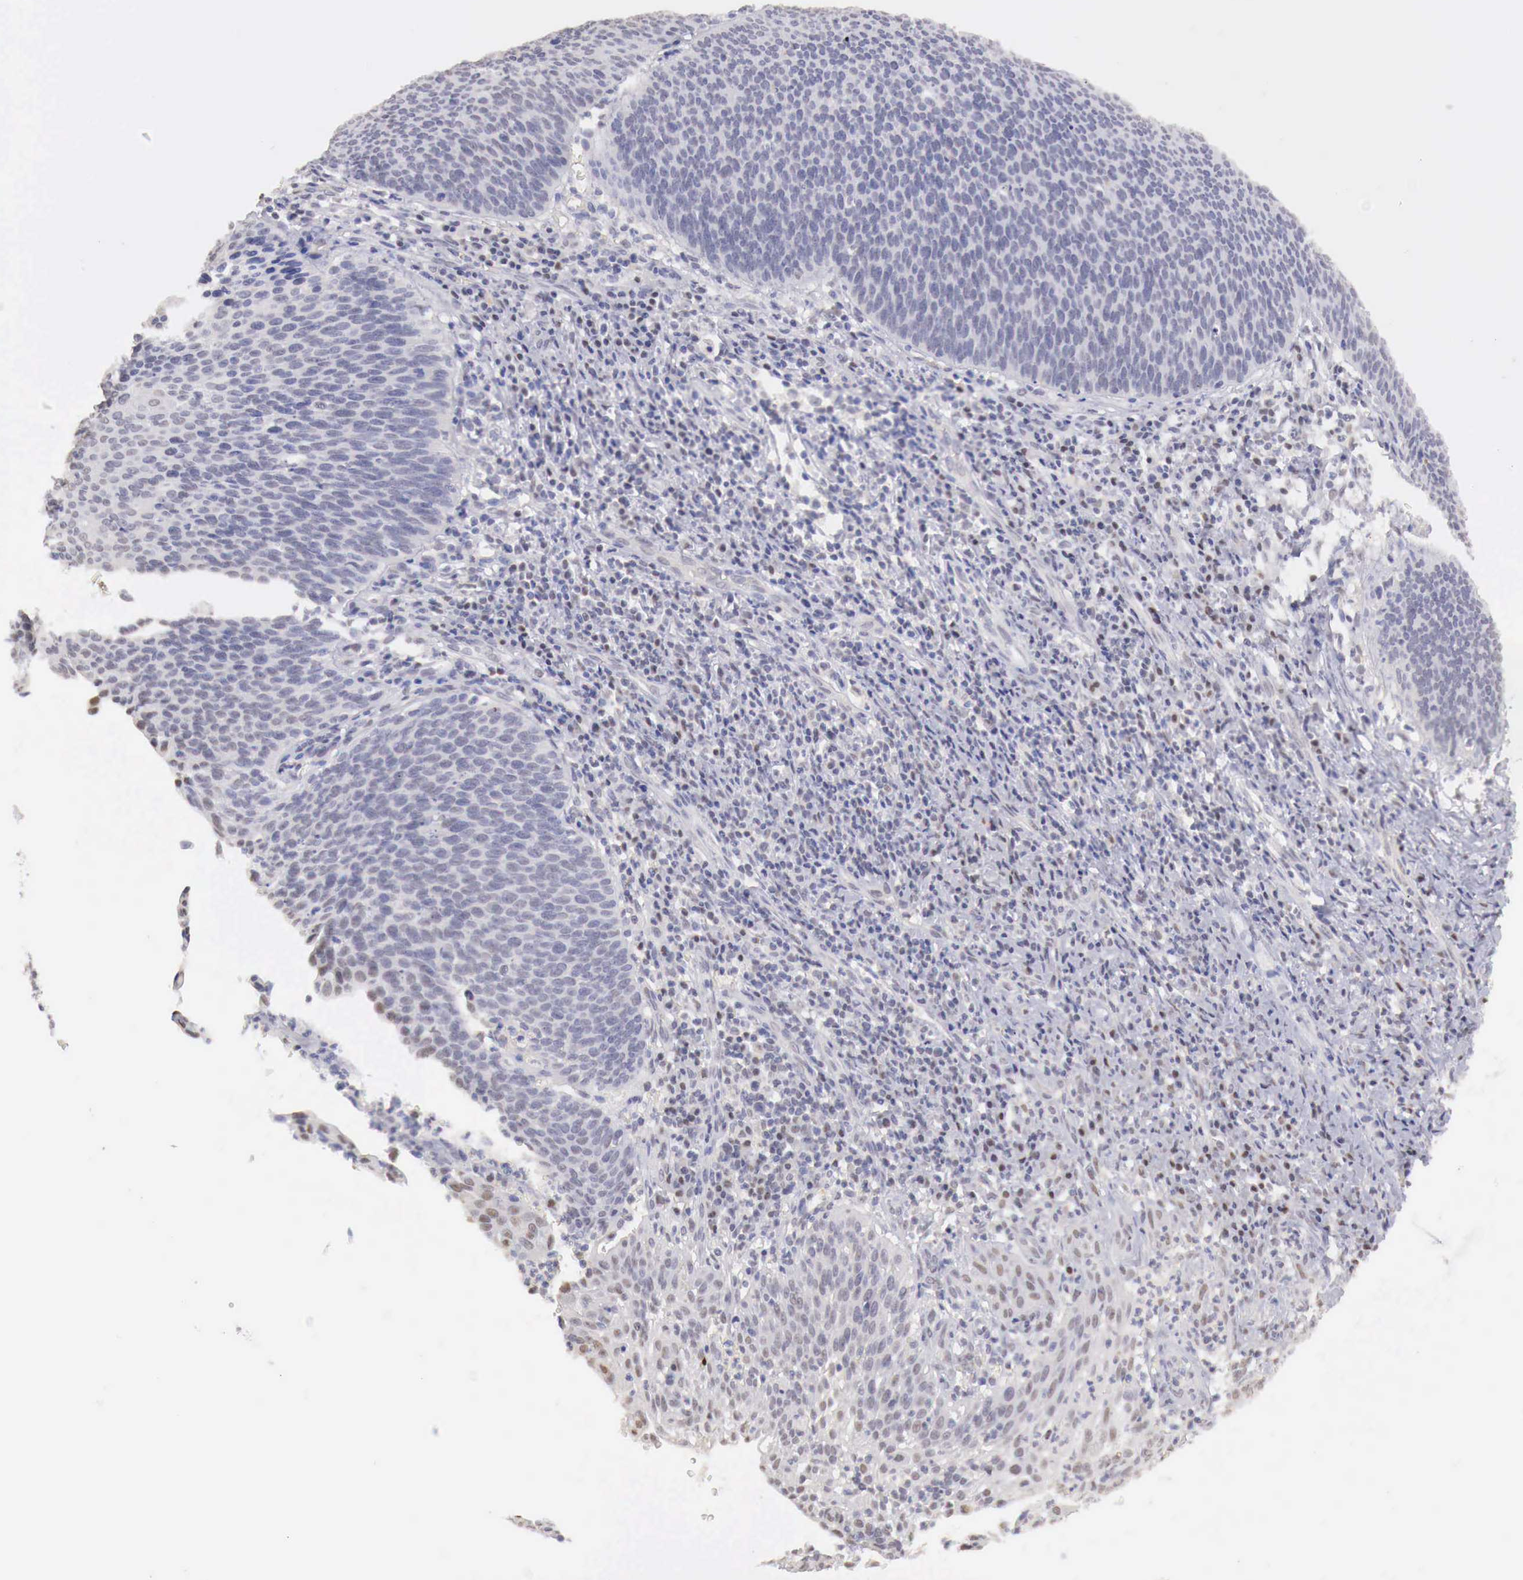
{"staining": {"intensity": "weak", "quantity": "25%-75%", "location": "nuclear"}, "tissue": "cervical cancer", "cell_type": "Tumor cells", "image_type": "cancer", "snomed": [{"axis": "morphology", "description": "Squamous cell carcinoma, NOS"}, {"axis": "topography", "description": "Cervix"}], "caption": "This micrograph exhibits squamous cell carcinoma (cervical) stained with immunohistochemistry (IHC) to label a protein in brown. The nuclear of tumor cells show weak positivity for the protein. Nuclei are counter-stained blue.", "gene": "UBA1", "patient": {"sex": "female", "age": 41}}